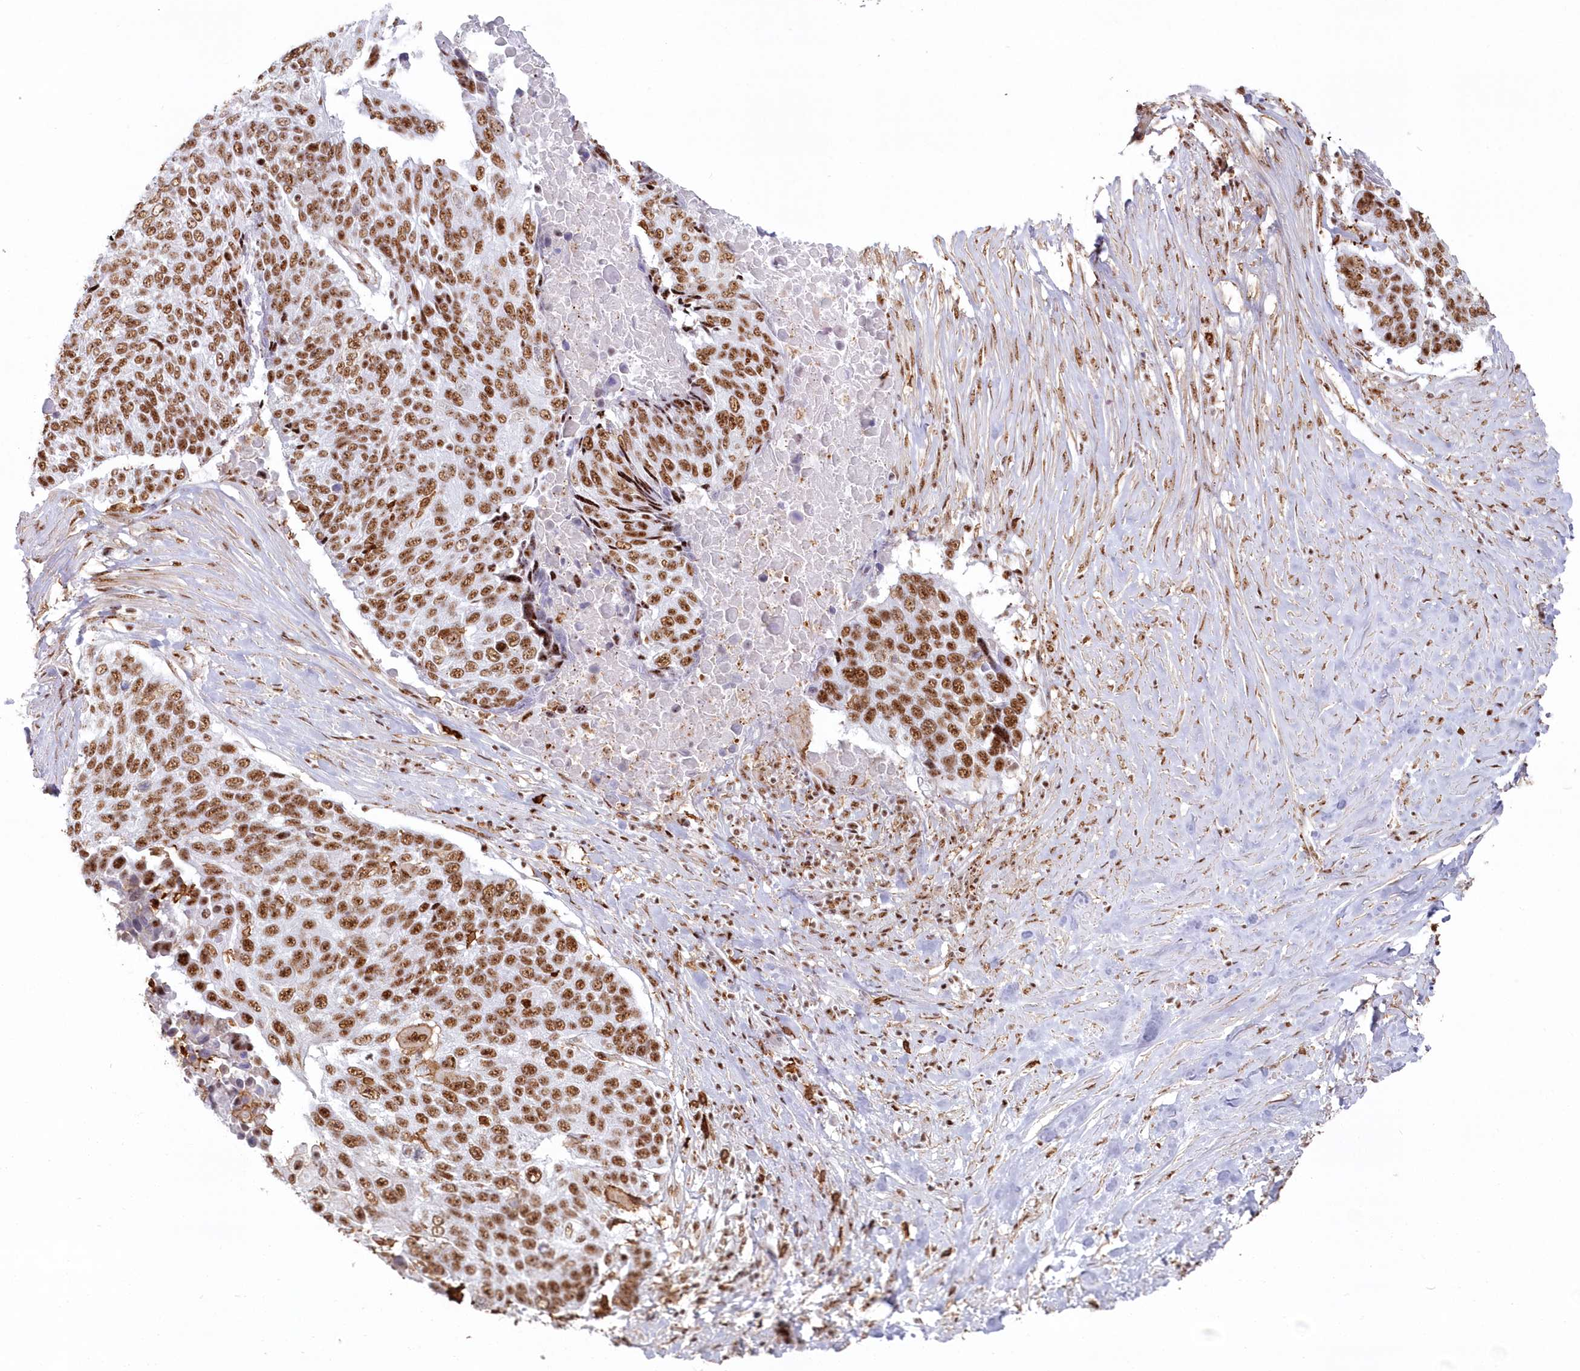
{"staining": {"intensity": "strong", "quantity": ">75%", "location": "nuclear"}, "tissue": "lung cancer", "cell_type": "Tumor cells", "image_type": "cancer", "snomed": [{"axis": "morphology", "description": "Squamous cell carcinoma, NOS"}, {"axis": "topography", "description": "Lung"}], "caption": "Lung cancer (squamous cell carcinoma) was stained to show a protein in brown. There is high levels of strong nuclear staining in approximately >75% of tumor cells.", "gene": "DDX46", "patient": {"sex": "male", "age": 66}}